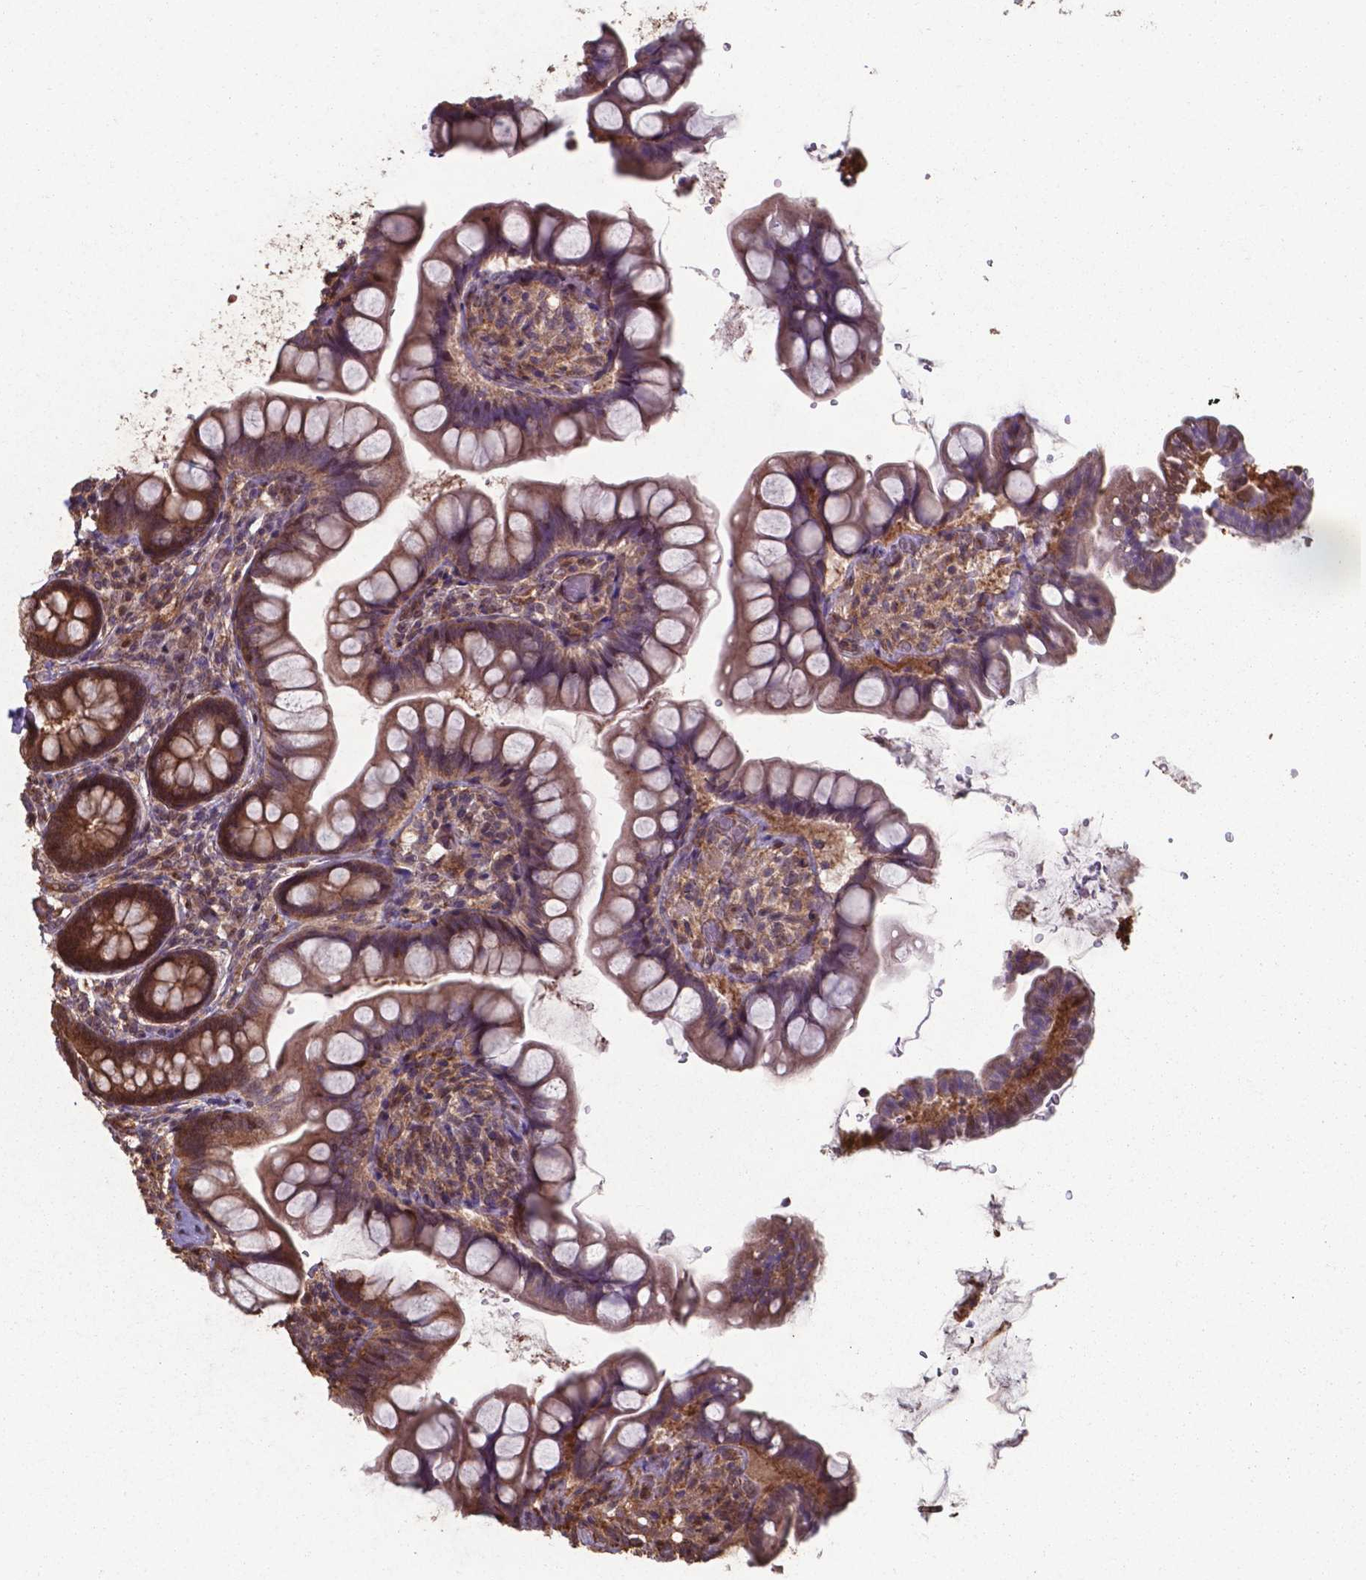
{"staining": {"intensity": "strong", "quantity": "25%-75%", "location": "cytoplasmic/membranous,nuclear"}, "tissue": "small intestine", "cell_type": "Glandular cells", "image_type": "normal", "snomed": [{"axis": "morphology", "description": "Normal tissue, NOS"}, {"axis": "topography", "description": "Small intestine"}], "caption": "Immunohistochemical staining of benign human small intestine exhibits high levels of strong cytoplasmic/membranous,nuclear staining in about 25%-75% of glandular cells.", "gene": "CHP2", "patient": {"sex": "male", "age": 70}}